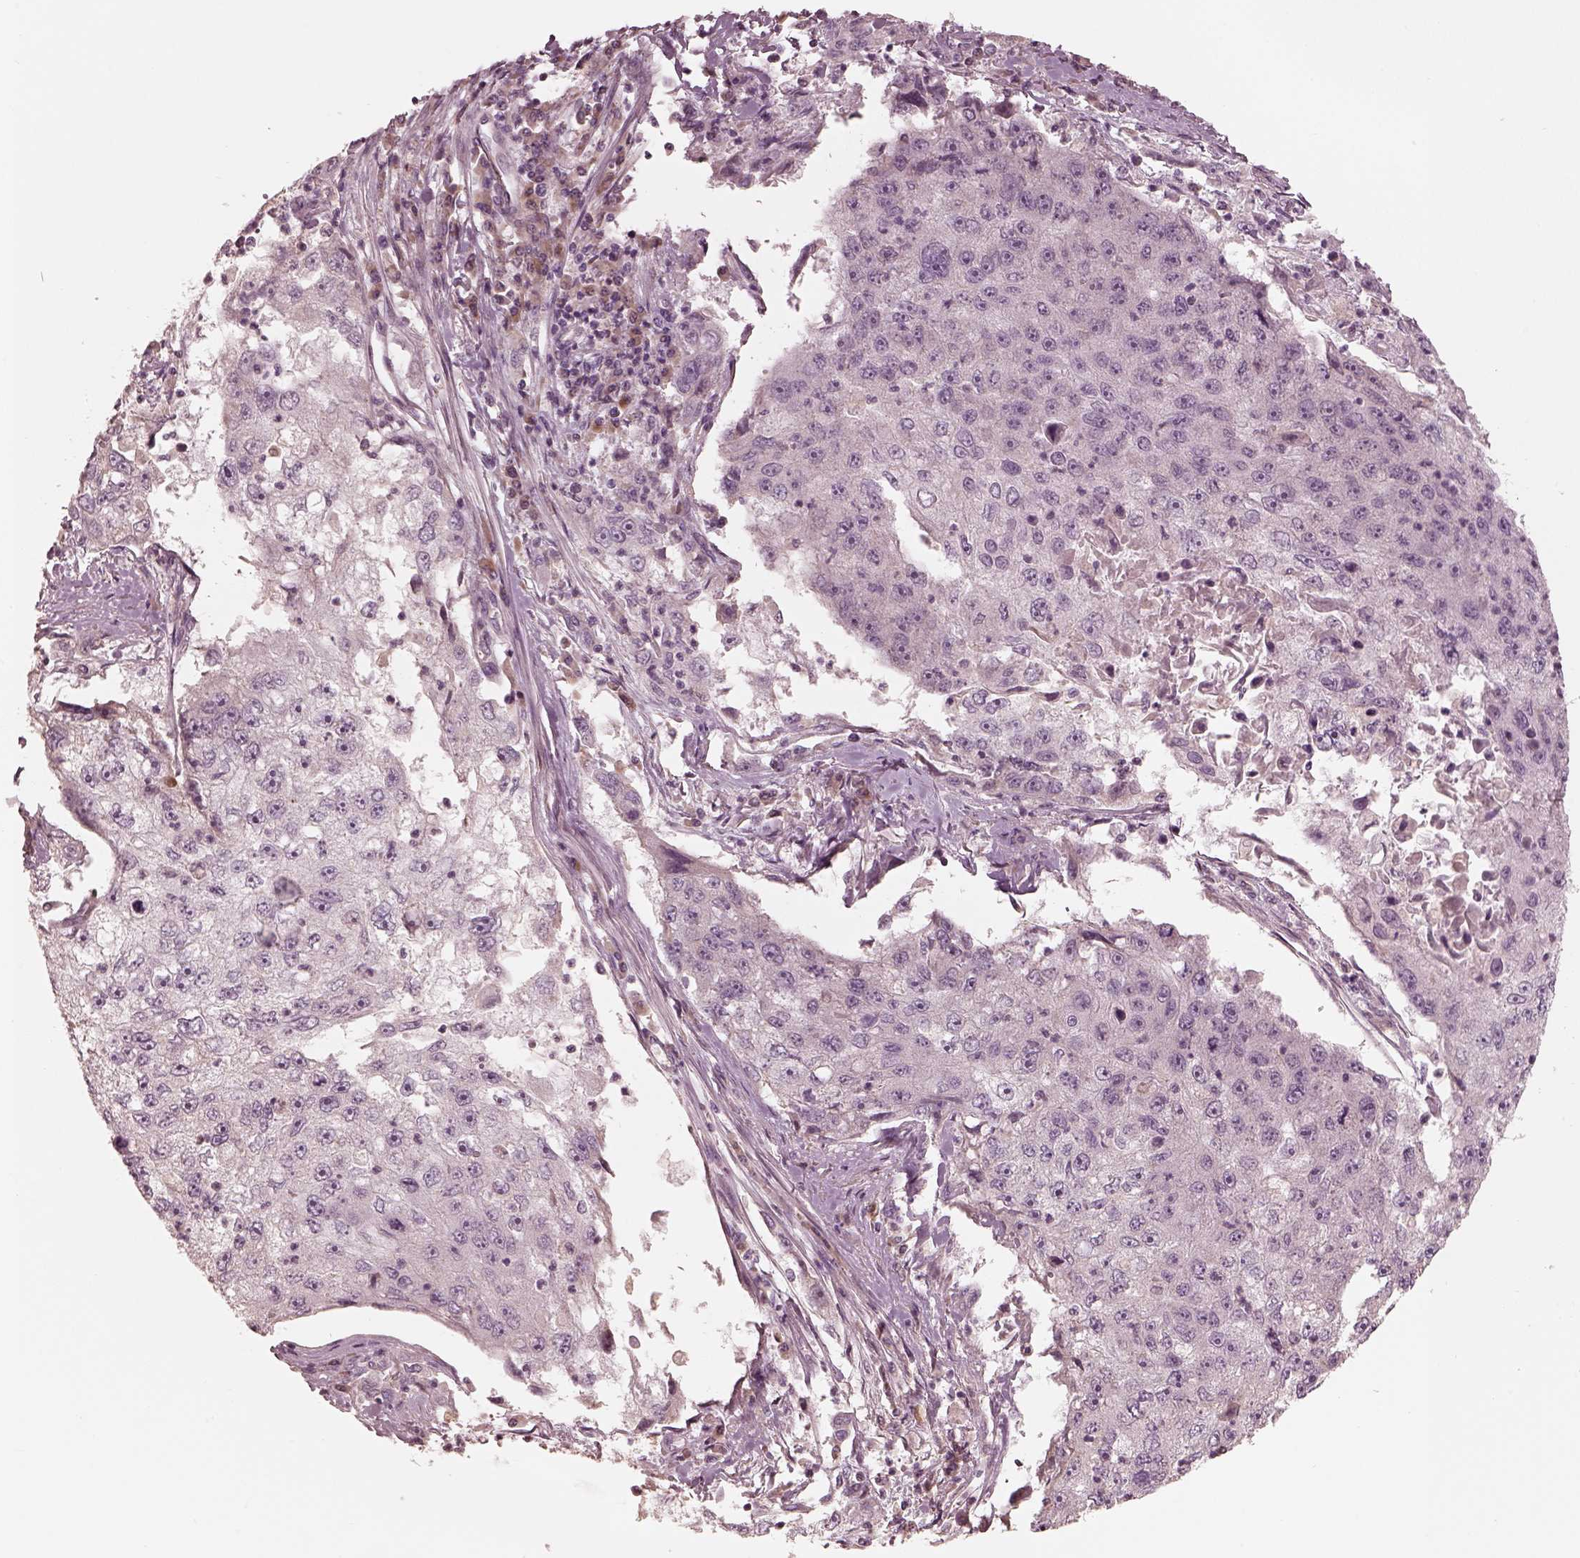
{"staining": {"intensity": "negative", "quantity": "none", "location": "none"}, "tissue": "cervical cancer", "cell_type": "Tumor cells", "image_type": "cancer", "snomed": [{"axis": "morphology", "description": "Squamous cell carcinoma, NOS"}, {"axis": "topography", "description": "Cervix"}], "caption": "DAB (3,3'-diaminobenzidine) immunohistochemical staining of human cervical cancer reveals no significant staining in tumor cells.", "gene": "ANKLE1", "patient": {"sex": "female", "age": 36}}